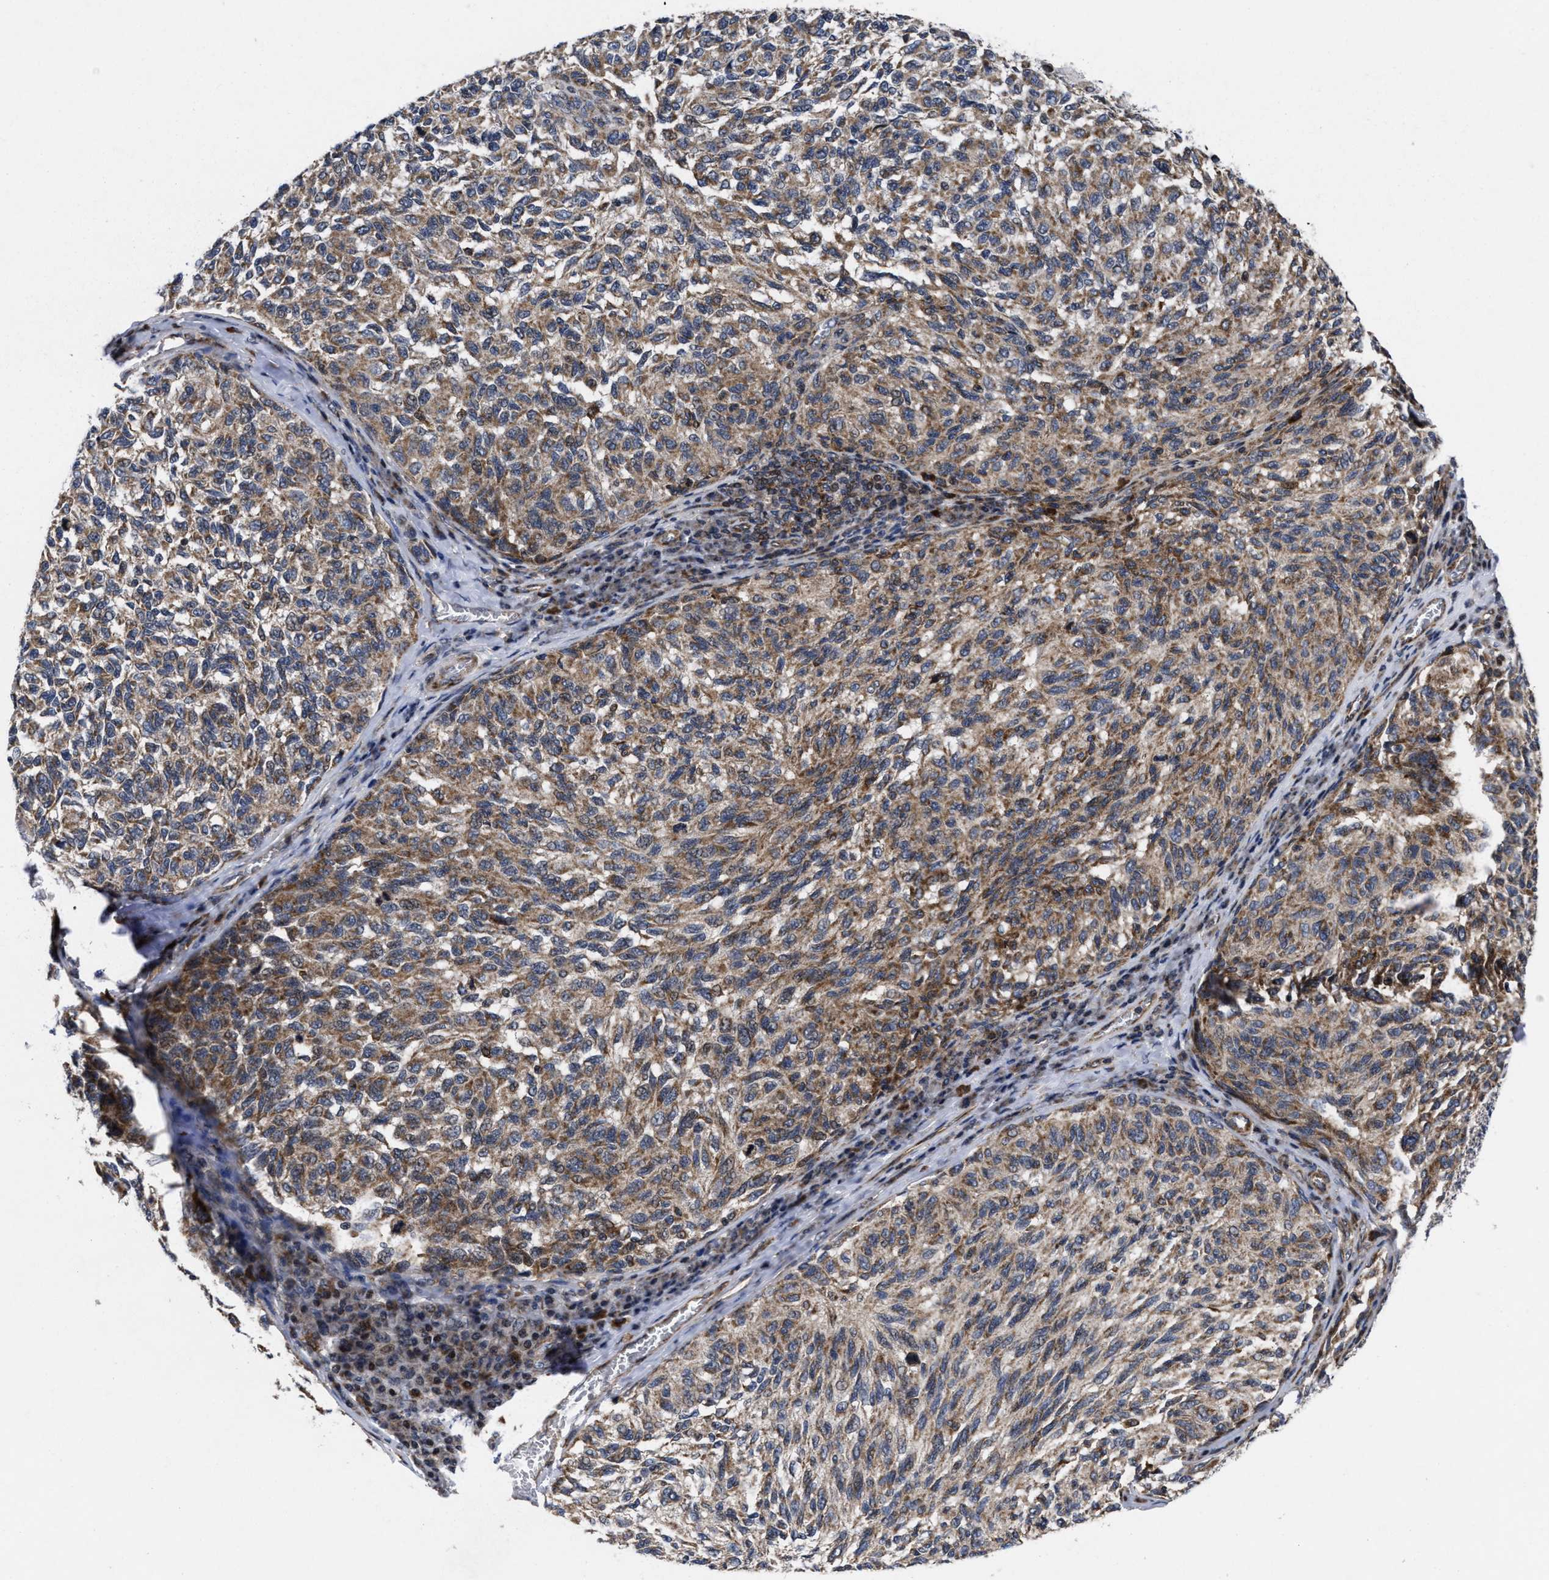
{"staining": {"intensity": "weak", "quantity": ">75%", "location": "cytoplasmic/membranous"}, "tissue": "melanoma", "cell_type": "Tumor cells", "image_type": "cancer", "snomed": [{"axis": "morphology", "description": "Malignant melanoma, NOS"}, {"axis": "topography", "description": "Skin"}], "caption": "Tumor cells exhibit low levels of weak cytoplasmic/membranous positivity in approximately >75% of cells in human melanoma.", "gene": "MRPL50", "patient": {"sex": "female", "age": 73}}